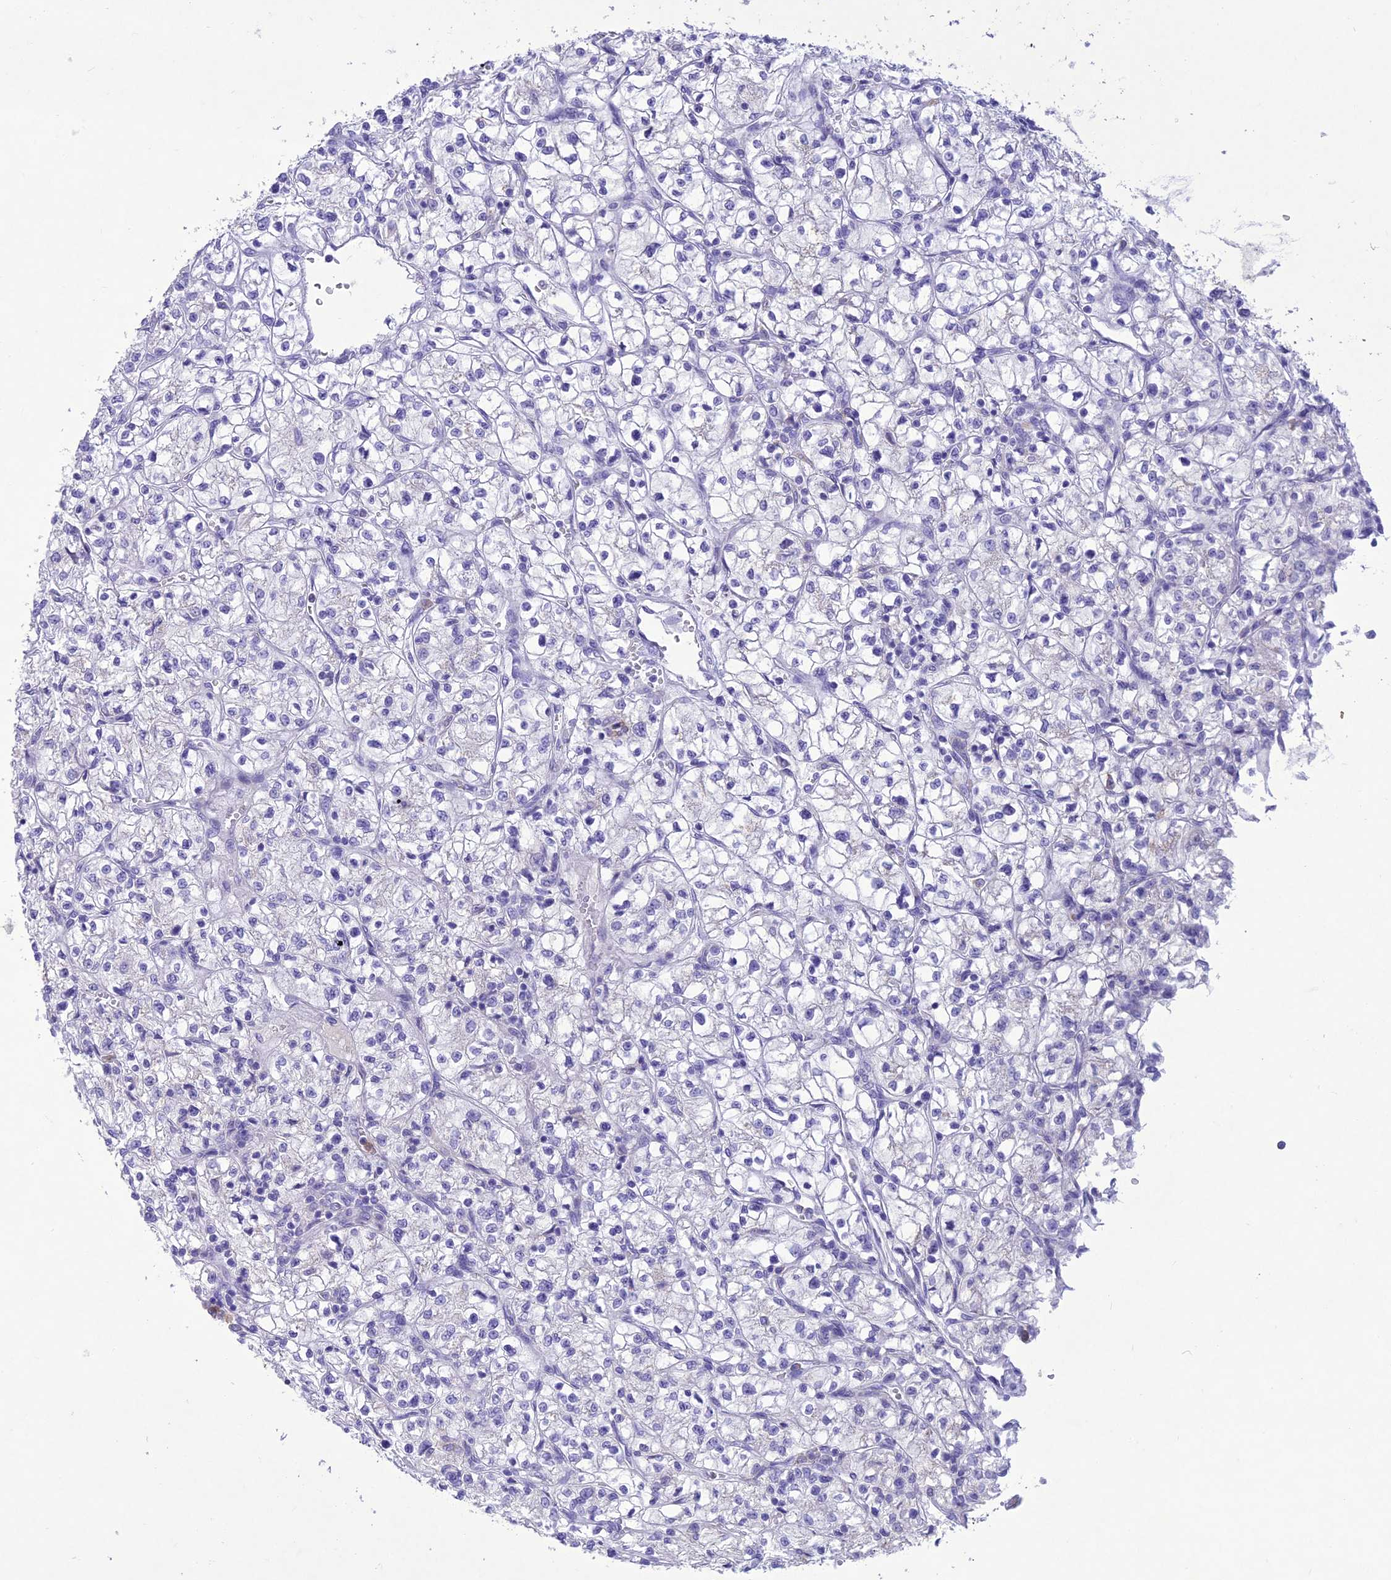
{"staining": {"intensity": "negative", "quantity": "none", "location": "none"}, "tissue": "renal cancer", "cell_type": "Tumor cells", "image_type": "cancer", "snomed": [{"axis": "morphology", "description": "Adenocarcinoma, NOS"}, {"axis": "topography", "description": "Kidney"}], "caption": "This is a micrograph of immunohistochemistry (IHC) staining of renal adenocarcinoma, which shows no staining in tumor cells.", "gene": "SLC13A5", "patient": {"sex": "female", "age": 64}}